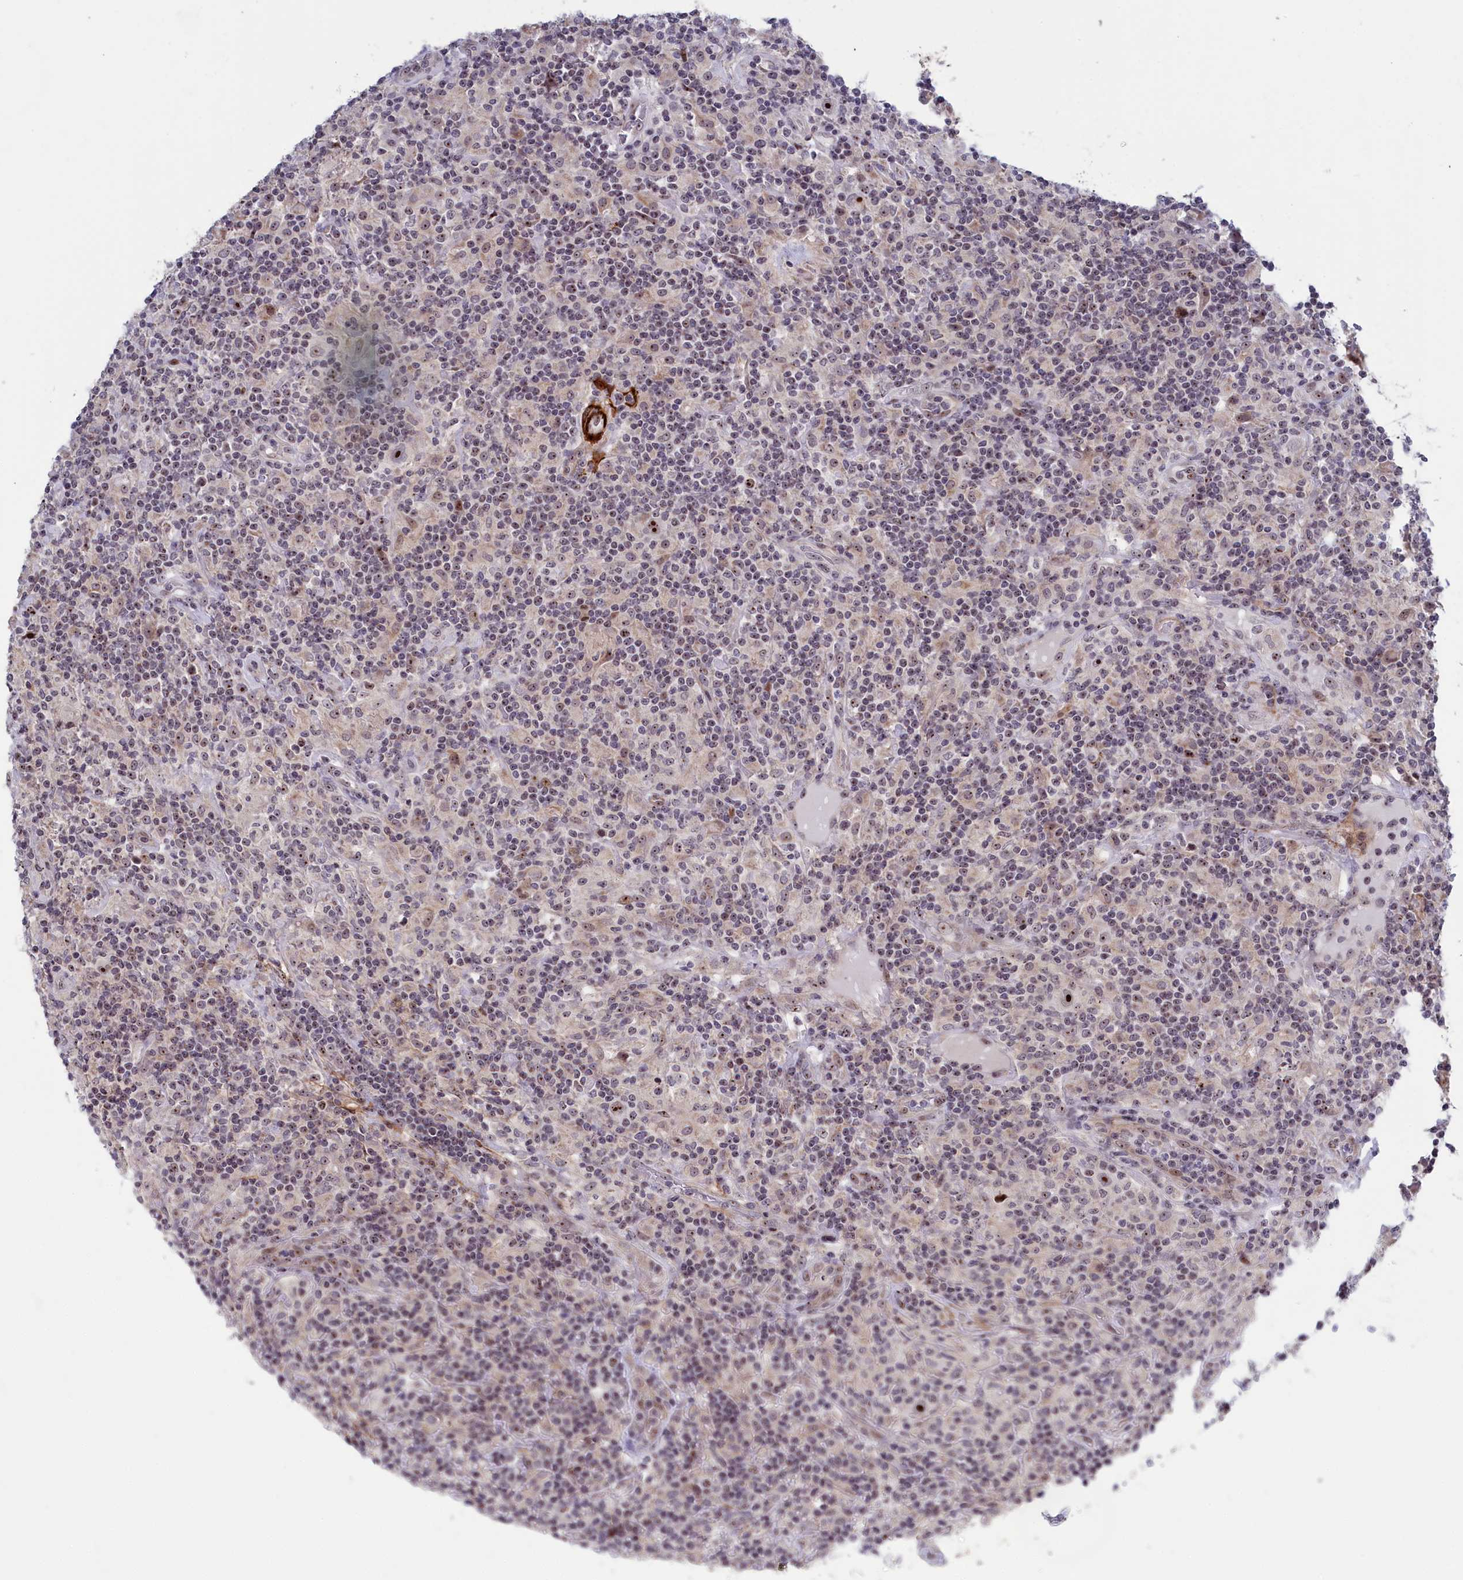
{"staining": {"intensity": "strong", "quantity": ">75%", "location": "nuclear"}, "tissue": "lymphoma", "cell_type": "Tumor cells", "image_type": "cancer", "snomed": [{"axis": "morphology", "description": "Hodgkin's disease, NOS"}, {"axis": "topography", "description": "Lymph node"}], "caption": "The histopathology image demonstrates immunohistochemical staining of lymphoma. There is strong nuclear expression is appreciated in about >75% of tumor cells.", "gene": "PPAN", "patient": {"sex": "male", "age": 70}}